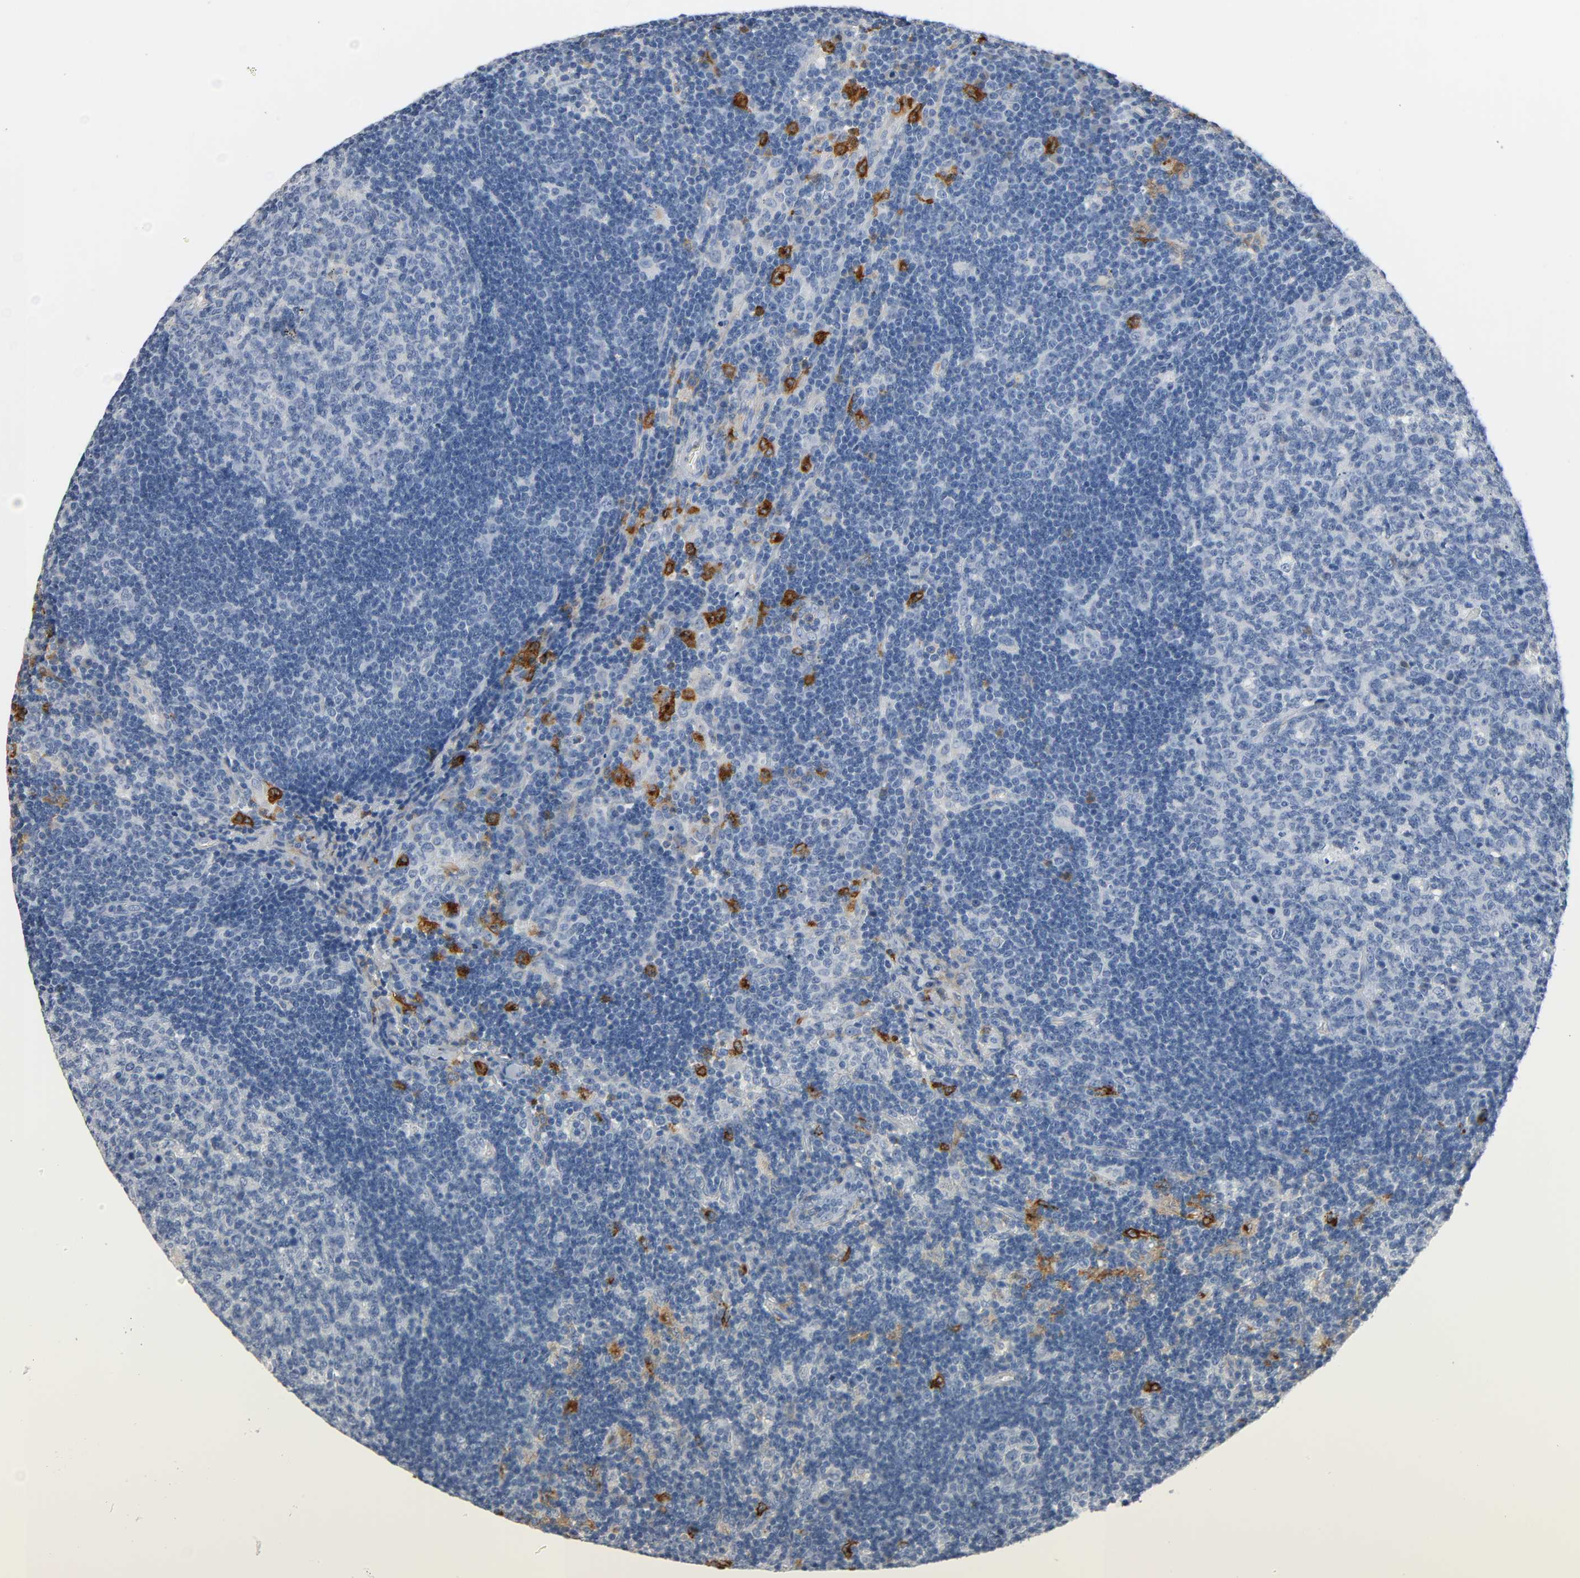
{"staining": {"intensity": "strong", "quantity": "<25%", "location": "cytoplasmic/membranous"}, "tissue": "lymph node", "cell_type": "Germinal center cells", "image_type": "normal", "snomed": [{"axis": "morphology", "description": "Normal tissue, NOS"}, {"axis": "morphology", "description": "Squamous cell carcinoma, metastatic, NOS"}, {"axis": "topography", "description": "Lymph node"}], "caption": "Benign lymph node was stained to show a protein in brown. There is medium levels of strong cytoplasmic/membranous expression in approximately <25% of germinal center cells.", "gene": "ANPEP", "patient": {"sex": "female", "age": 53}}